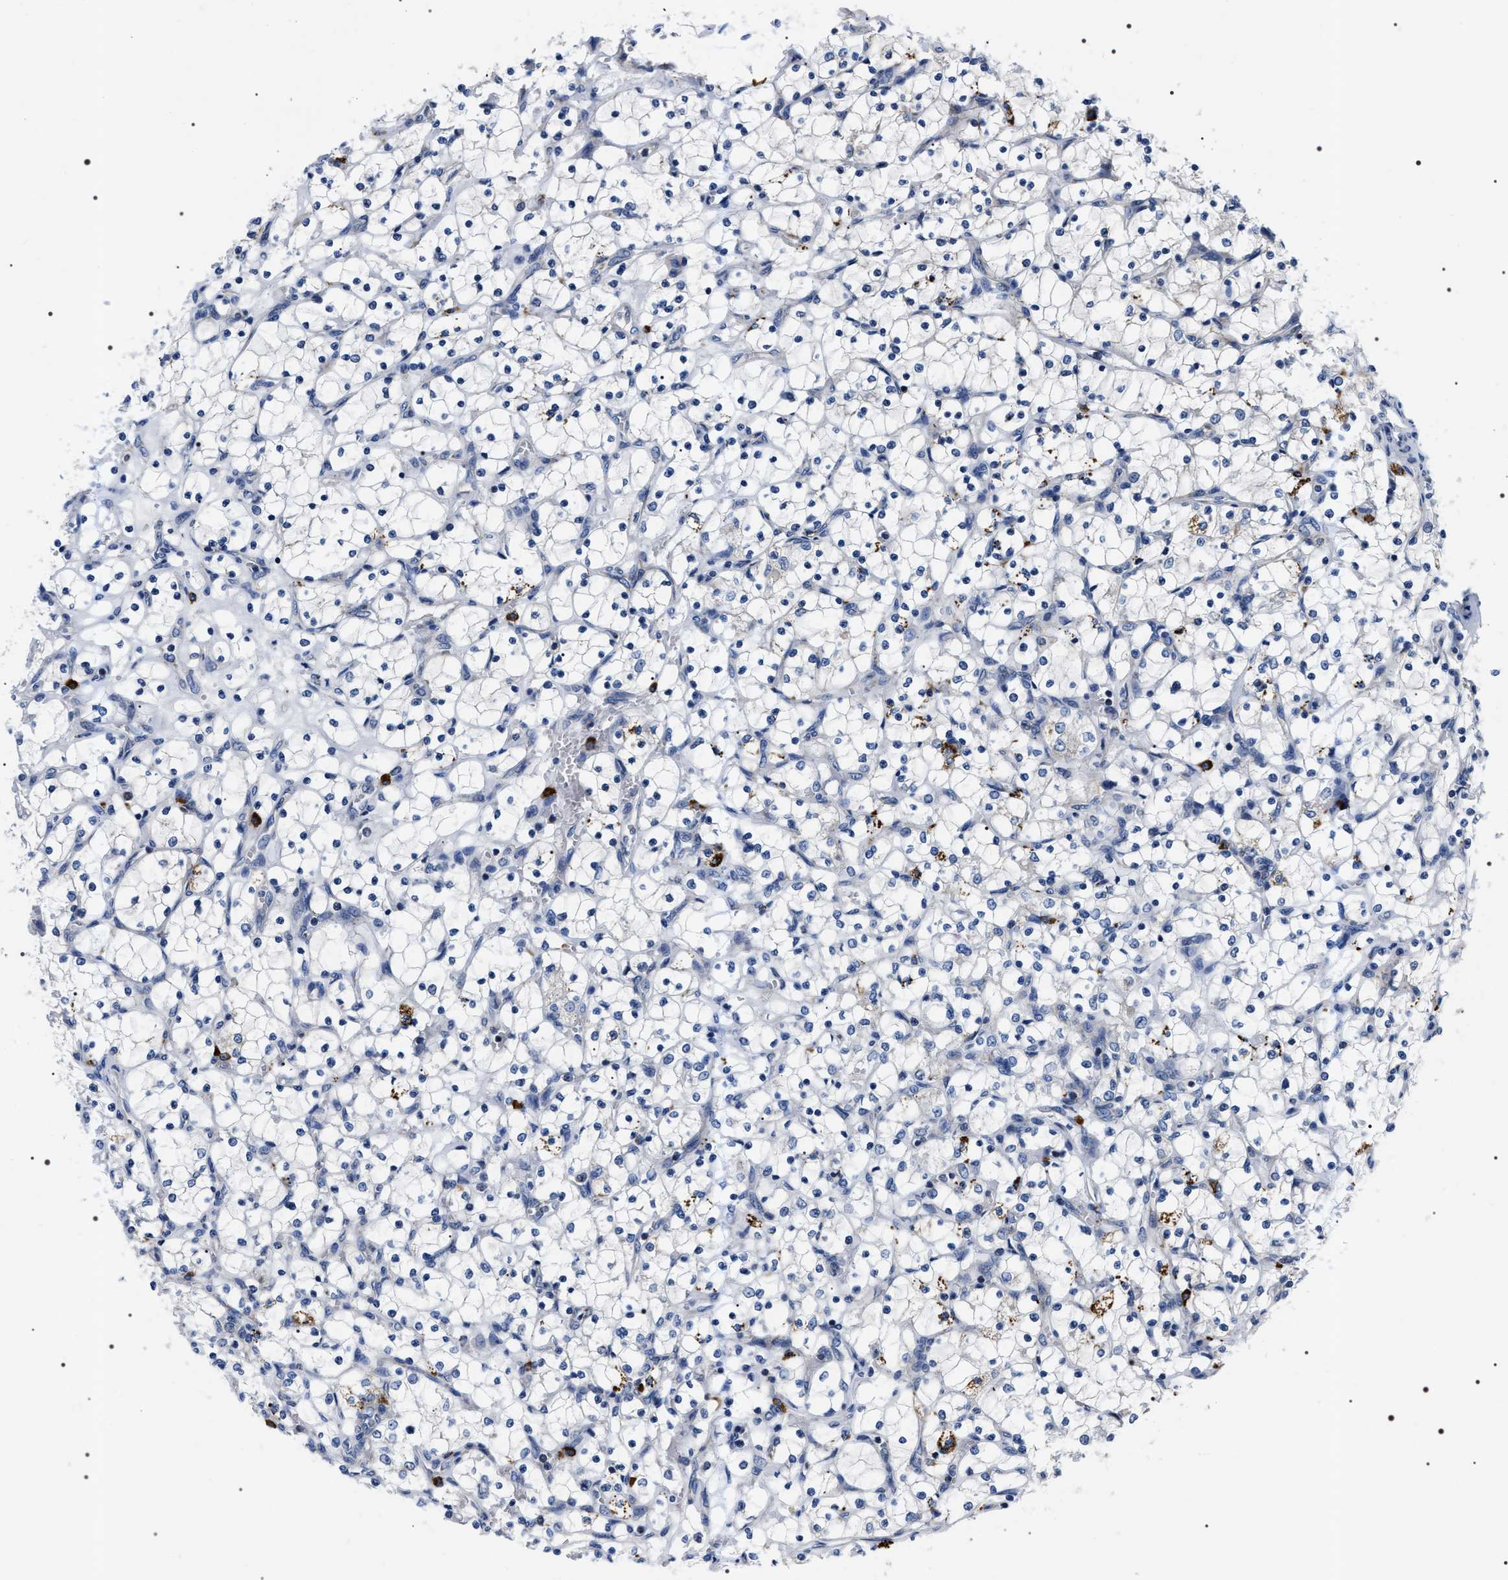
{"staining": {"intensity": "negative", "quantity": "none", "location": "none"}, "tissue": "renal cancer", "cell_type": "Tumor cells", "image_type": "cancer", "snomed": [{"axis": "morphology", "description": "Adenocarcinoma, NOS"}, {"axis": "topography", "description": "Kidney"}], "caption": "Immunohistochemistry of human renal cancer shows no staining in tumor cells.", "gene": "NTMT1", "patient": {"sex": "female", "age": 69}}